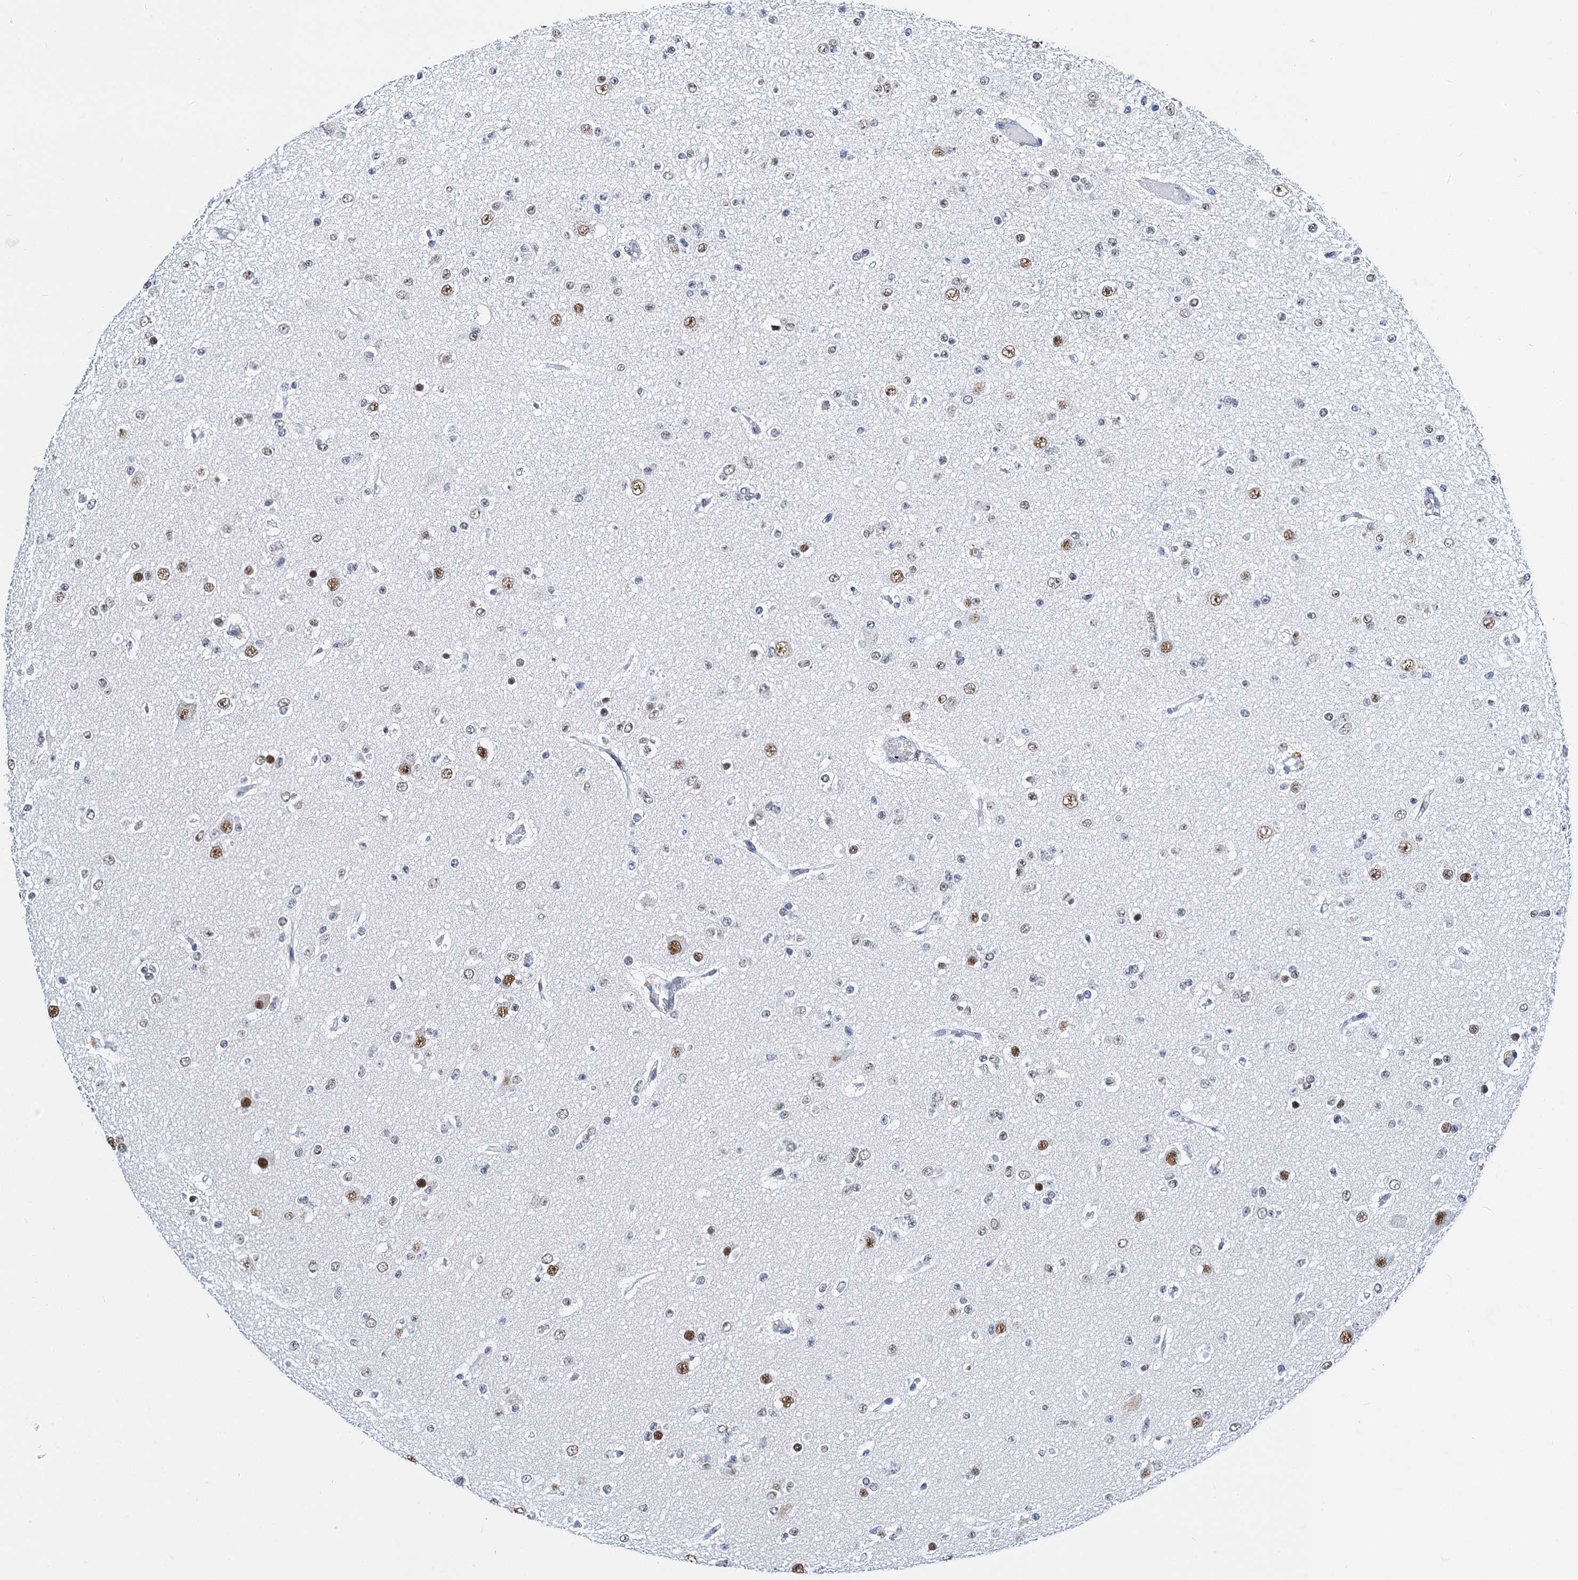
{"staining": {"intensity": "weak", "quantity": "<25%", "location": "nuclear"}, "tissue": "glioma", "cell_type": "Tumor cells", "image_type": "cancer", "snomed": [{"axis": "morphology", "description": "Glioma, malignant, Low grade"}, {"axis": "topography", "description": "Brain"}], "caption": "The immunohistochemistry photomicrograph has no significant positivity in tumor cells of malignant low-grade glioma tissue.", "gene": "SLTM", "patient": {"sex": "female", "age": 22}}